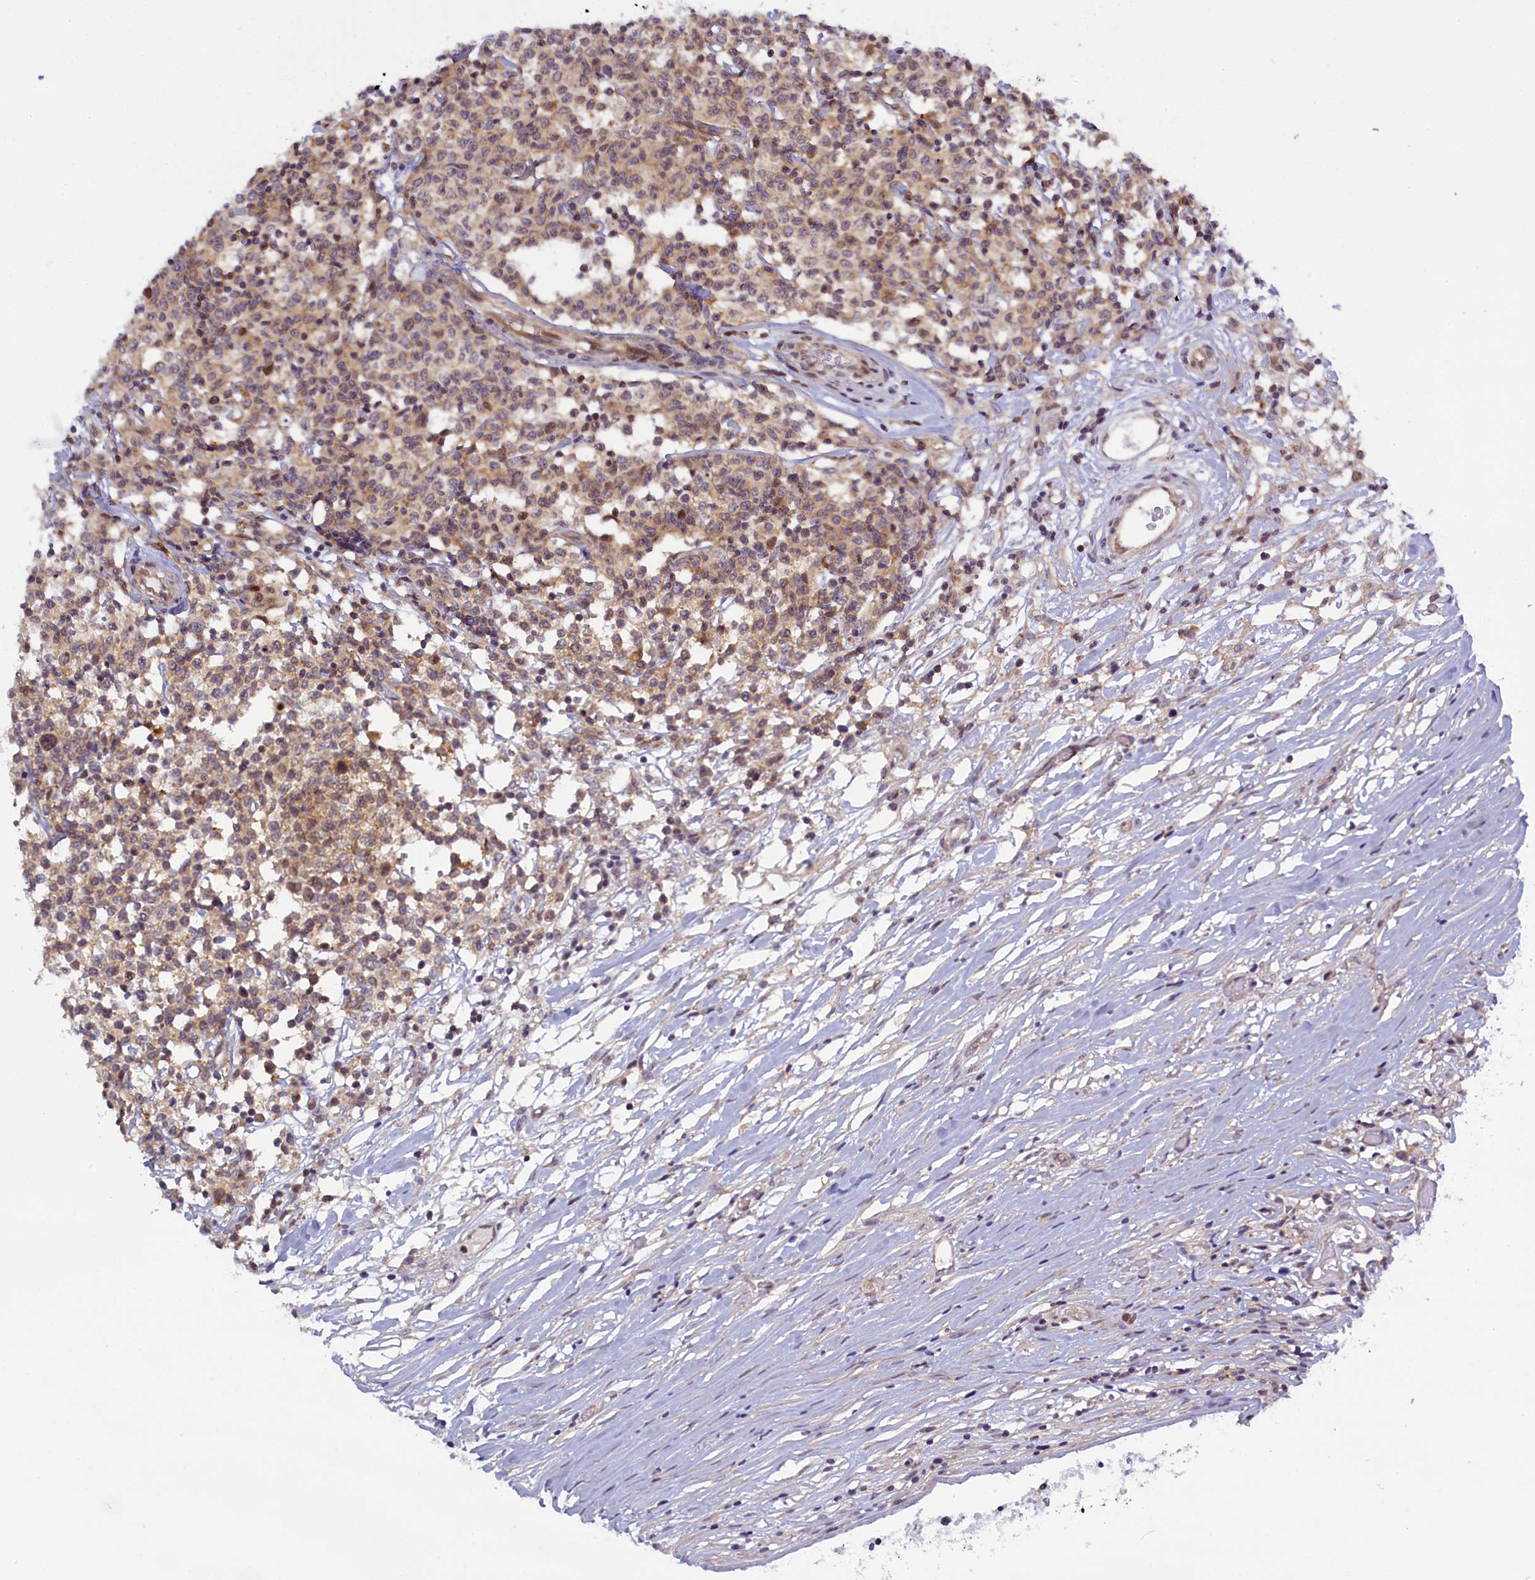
{"staining": {"intensity": "weak", "quantity": "<25%", "location": "cytoplasmic/membranous"}, "tissue": "lymphoma", "cell_type": "Tumor cells", "image_type": "cancer", "snomed": [{"axis": "morphology", "description": "Malignant lymphoma, non-Hodgkin's type, Low grade"}, {"axis": "topography", "description": "Small intestine"}], "caption": "Immunohistochemistry (IHC) of human low-grade malignant lymphoma, non-Hodgkin's type exhibits no positivity in tumor cells.", "gene": "CCL23", "patient": {"sex": "female", "age": 59}}